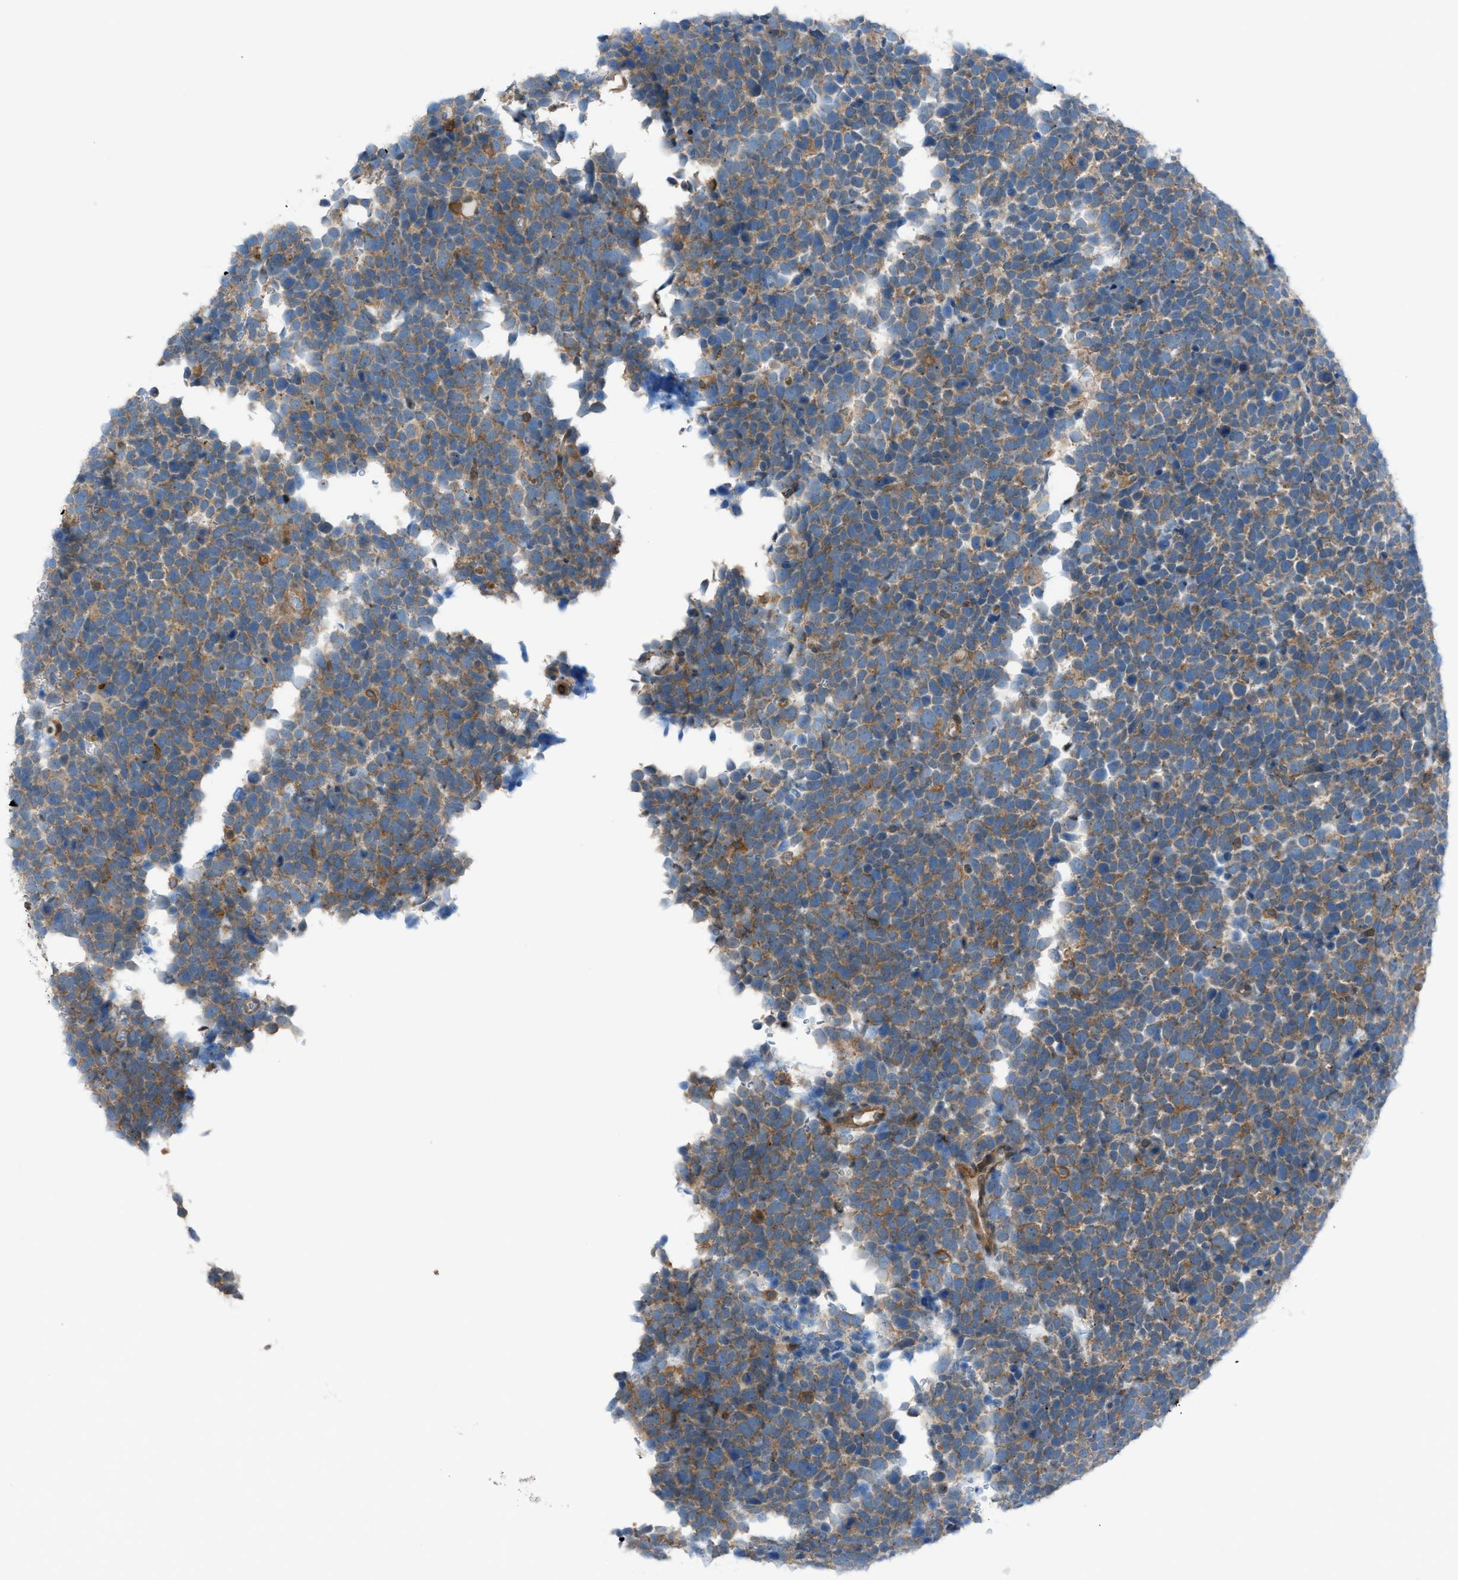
{"staining": {"intensity": "moderate", "quantity": "25%-75%", "location": "cytoplasmic/membranous"}, "tissue": "urothelial cancer", "cell_type": "Tumor cells", "image_type": "cancer", "snomed": [{"axis": "morphology", "description": "Urothelial carcinoma, High grade"}, {"axis": "topography", "description": "Urinary bladder"}], "caption": "Human high-grade urothelial carcinoma stained for a protein (brown) shows moderate cytoplasmic/membranous positive staining in approximately 25%-75% of tumor cells.", "gene": "DYRK1A", "patient": {"sex": "female", "age": 82}}